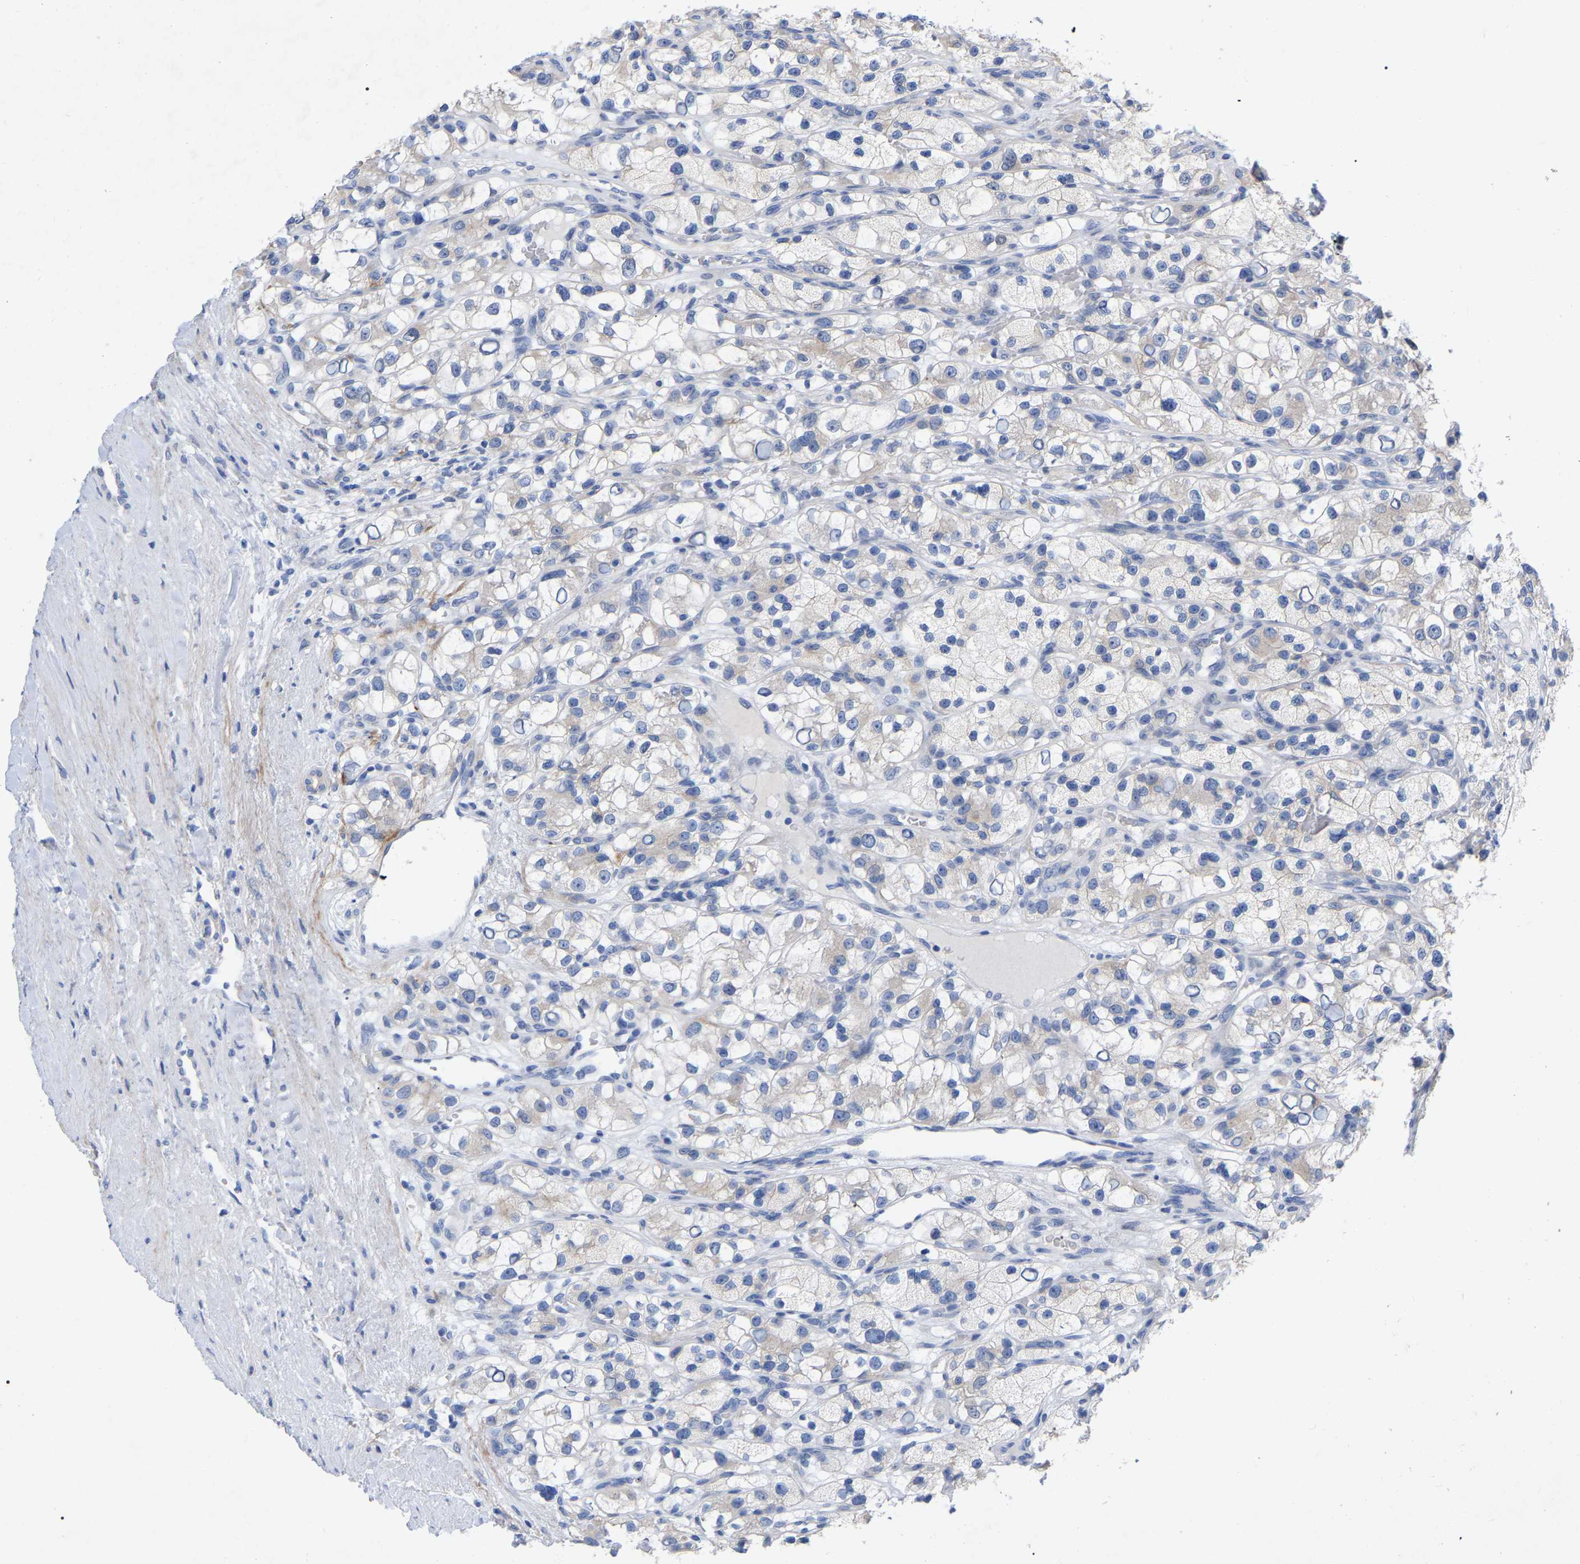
{"staining": {"intensity": "weak", "quantity": "<25%", "location": "cytoplasmic/membranous"}, "tissue": "renal cancer", "cell_type": "Tumor cells", "image_type": "cancer", "snomed": [{"axis": "morphology", "description": "Adenocarcinoma, NOS"}, {"axis": "topography", "description": "Kidney"}], "caption": "A photomicrograph of renal cancer stained for a protein shows no brown staining in tumor cells.", "gene": "STRIP2", "patient": {"sex": "female", "age": 57}}